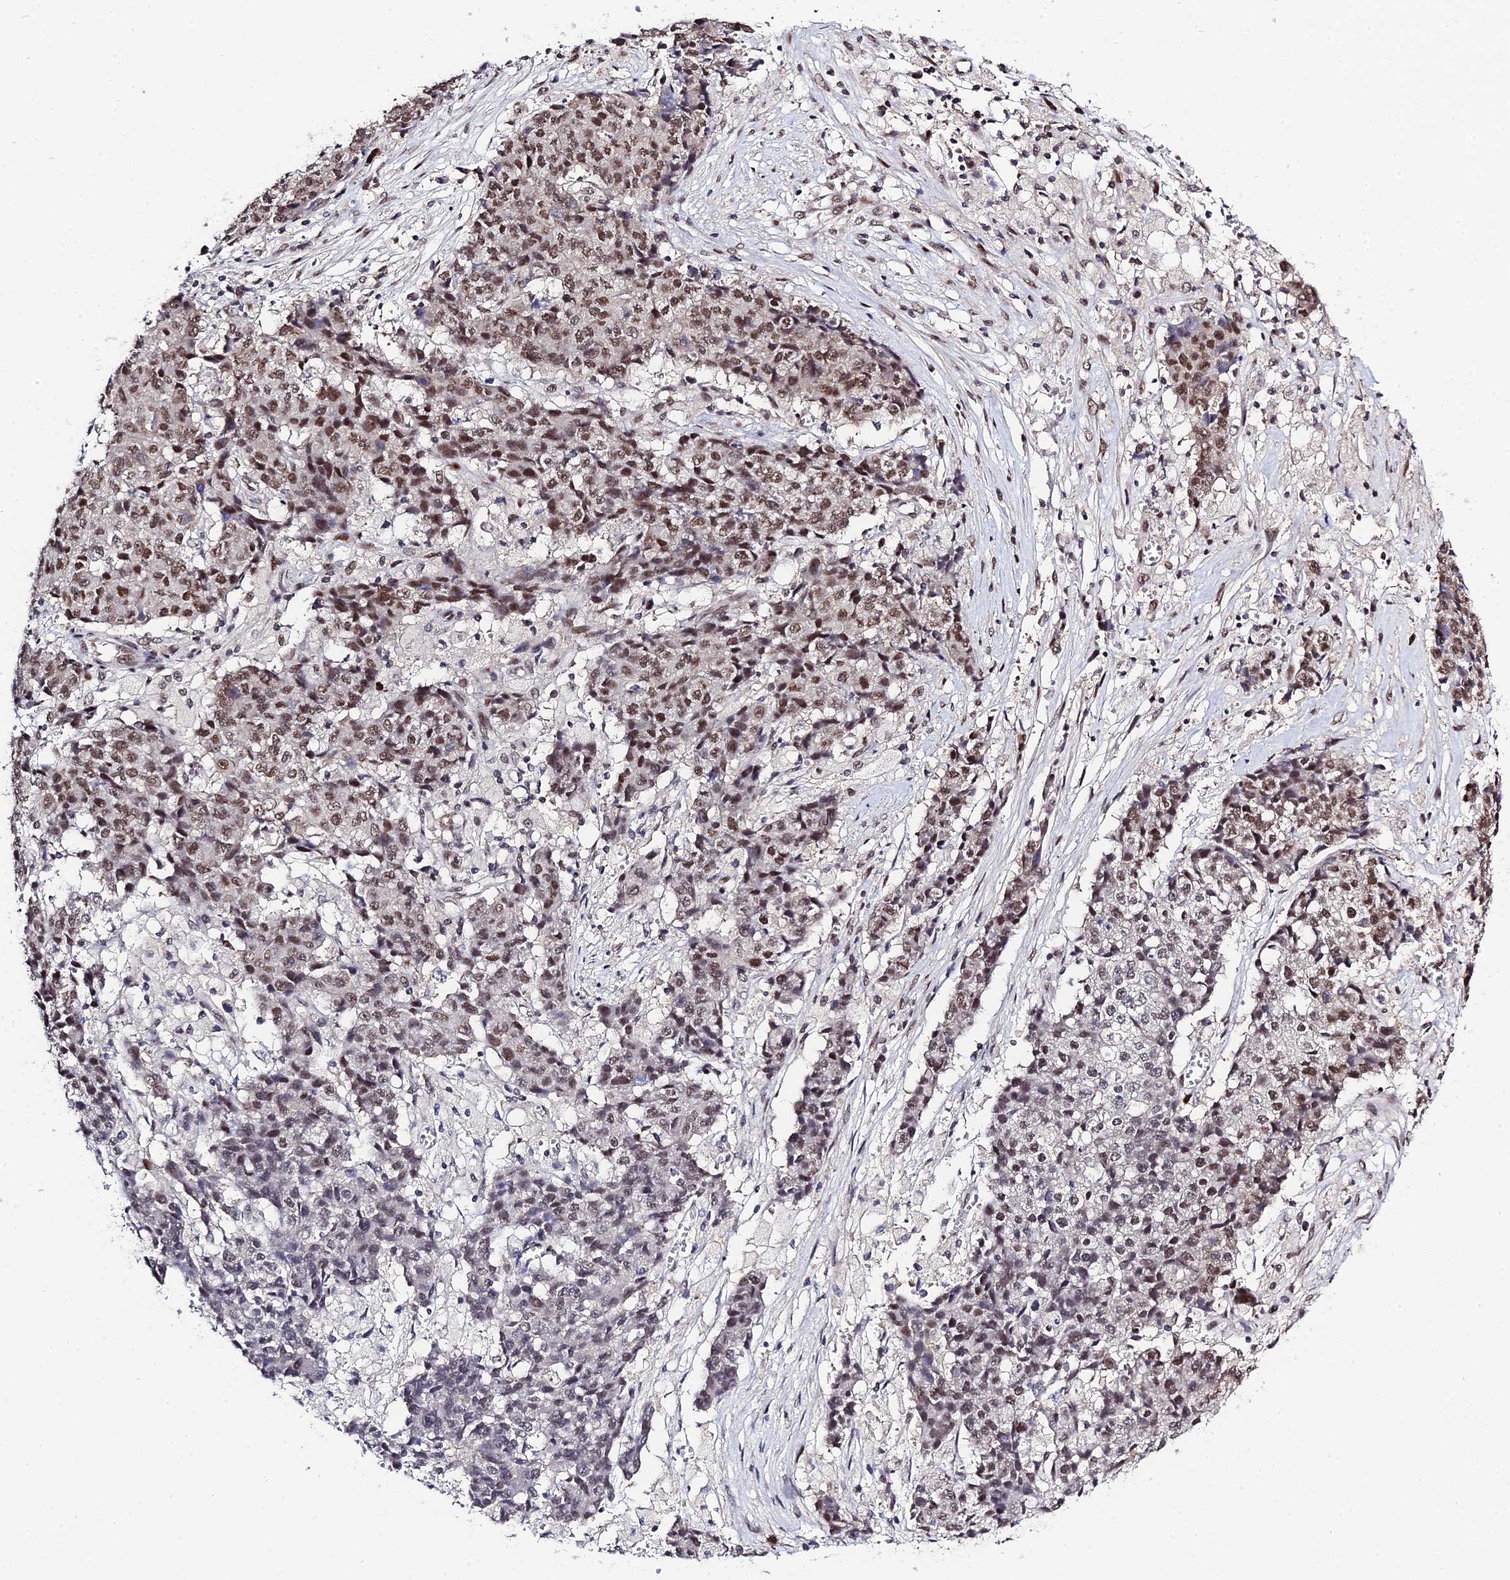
{"staining": {"intensity": "moderate", "quantity": ">75%", "location": "nuclear"}, "tissue": "ovarian cancer", "cell_type": "Tumor cells", "image_type": "cancer", "snomed": [{"axis": "morphology", "description": "Carcinoma, endometroid"}, {"axis": "topography", "description": "Ovary"}], "caption": "Ovarian cancer tissue displays moderate nuclear staining in approximately >75% of tumor cells, visualized by immunohistochemistry.", "gene": "SYT15", "patient": {"sex": "female", "age": 42}}